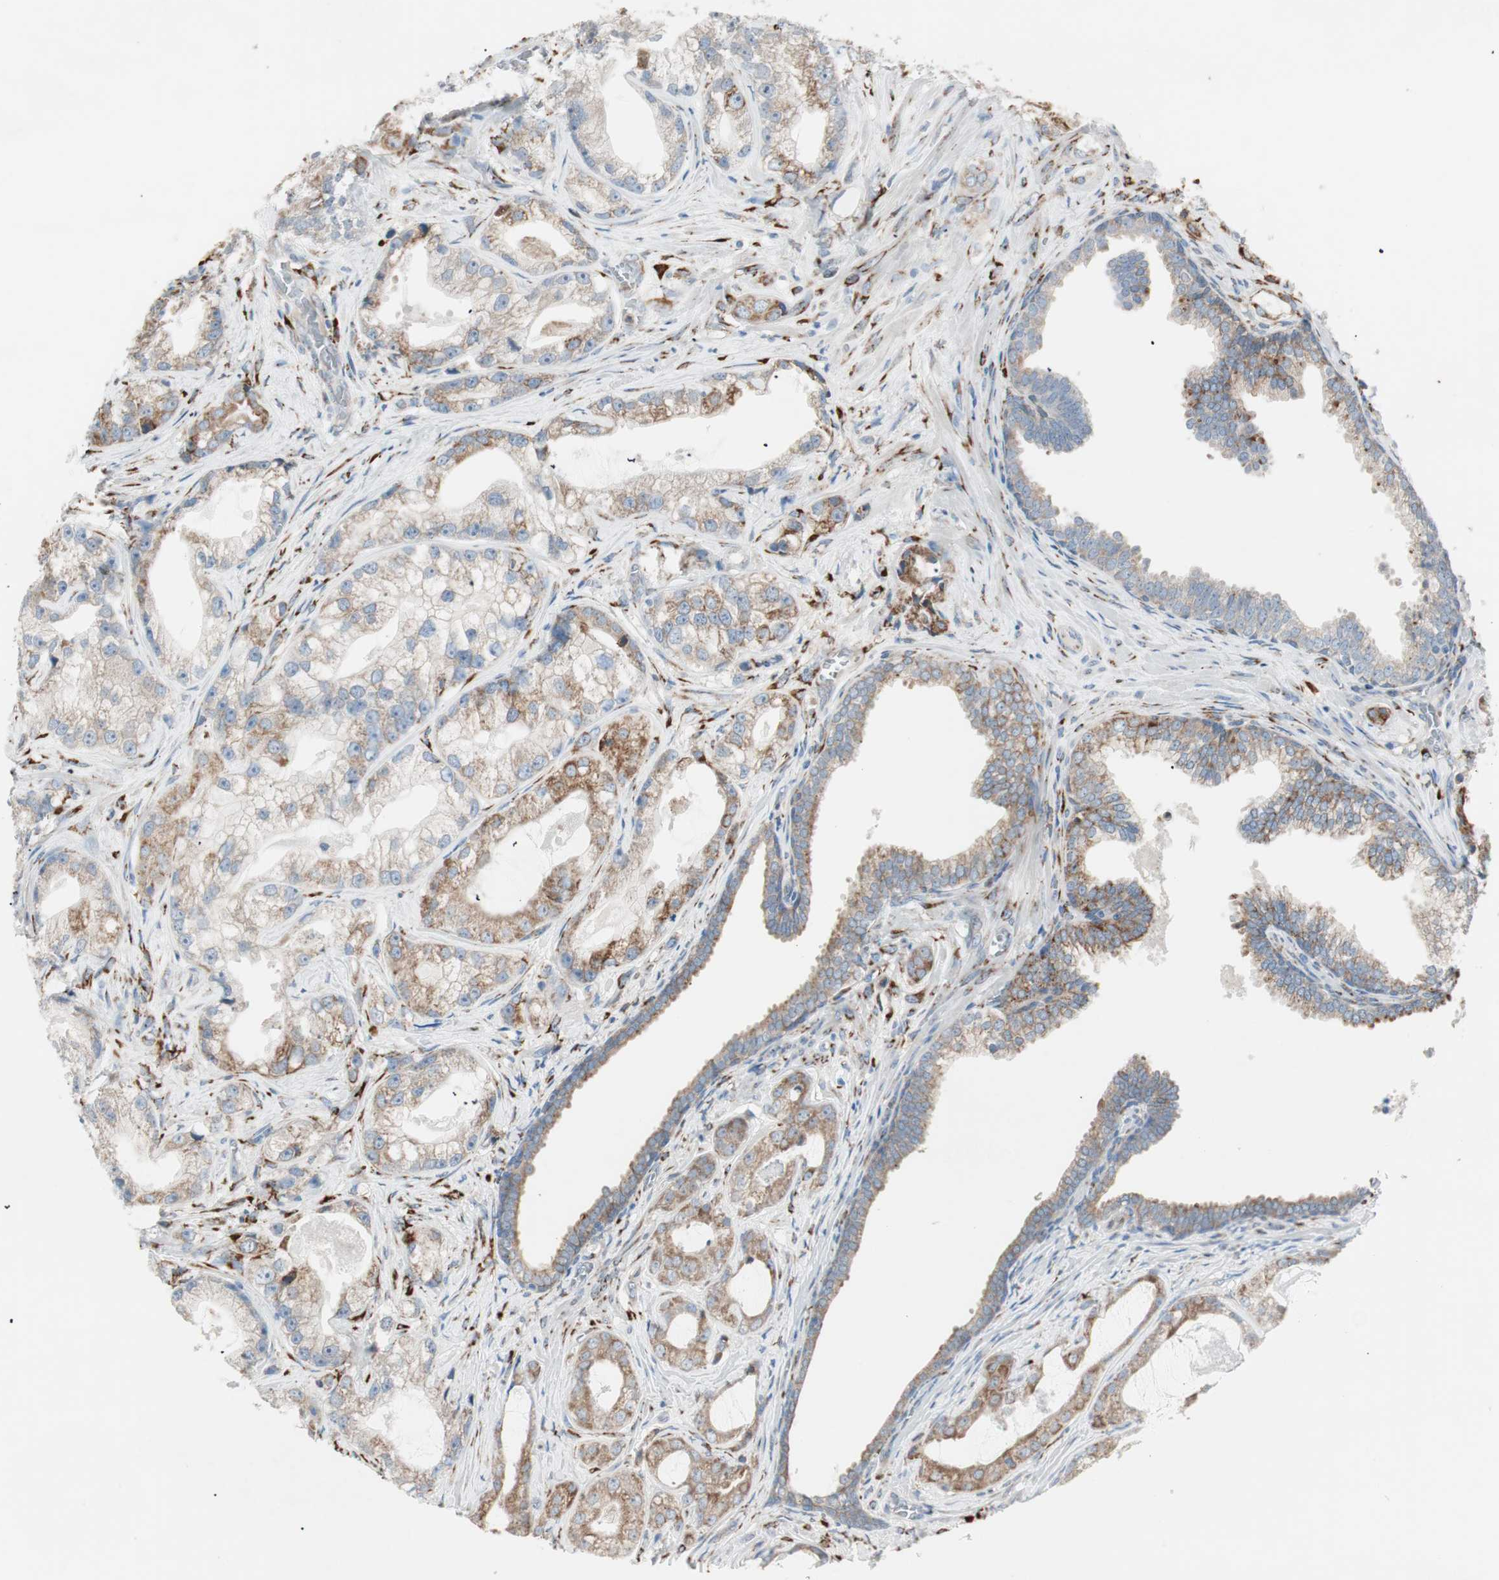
{"staining": {"intensity": "moderate", "quantity": ">75%", "location": "cytoplasmic/membranous"}, "tissue": "prostate cancer", "cell_type": "Tumor cells", "image_type": "cancer", "snomed": [{"axis": "morphology", "description": "Adenocarcinoma, Low grade"}, {"axis": "topography", "description": "Prostate"}], "caption": "Human prostate cancer stained for a protein (brown) shows moderate cytoplasmic/membranous positive staining in about >75% of tumor cells.", "gene": "P4HTM", "patient": {"sex": "male", "age": 59}}